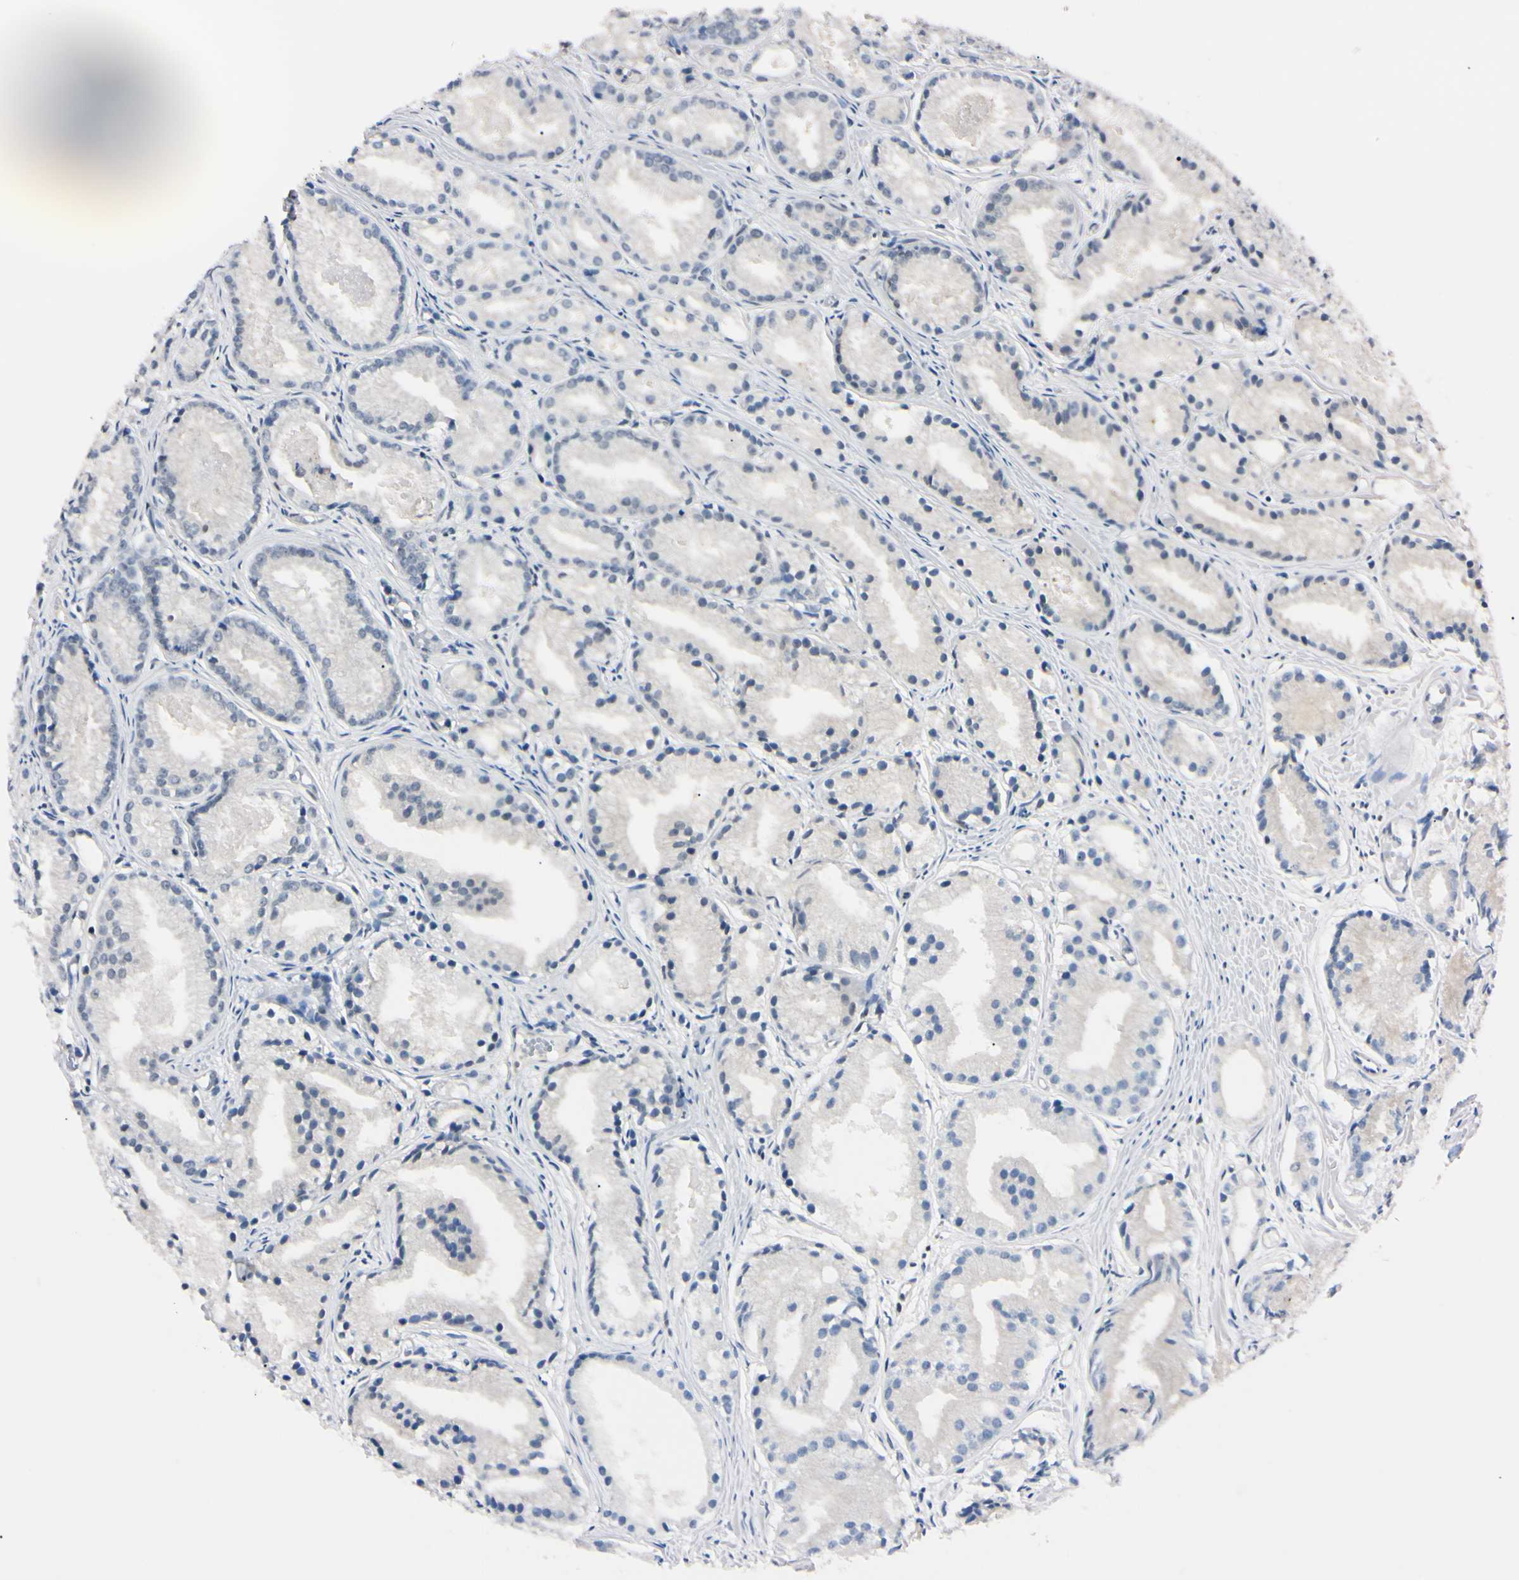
{"staining": {"intensity": "negative", "quantity": "none", "location": "none"}, "tissue": "prostate cancer", "cell_type": "Tumor cells", "image_type": "cancer", "snomed": [{"axis": "morphology", "description": "Adenocarcinoma, Low grade"}, {"axis": "topography", "description": "Prostate"}], "caption": "Immunohistochemistry (IHC) histopathology image of prostate low-grade adenocarcinoma stained for a protein (brown), which demonstrates no positivity in tumor cells. (DAB (3,3'-diaminobenzidine) IHC visualized using brightfield microscopy, high magnification).", "gene": "C1orf174", "patient": {"sex": "male", "age": 72}}